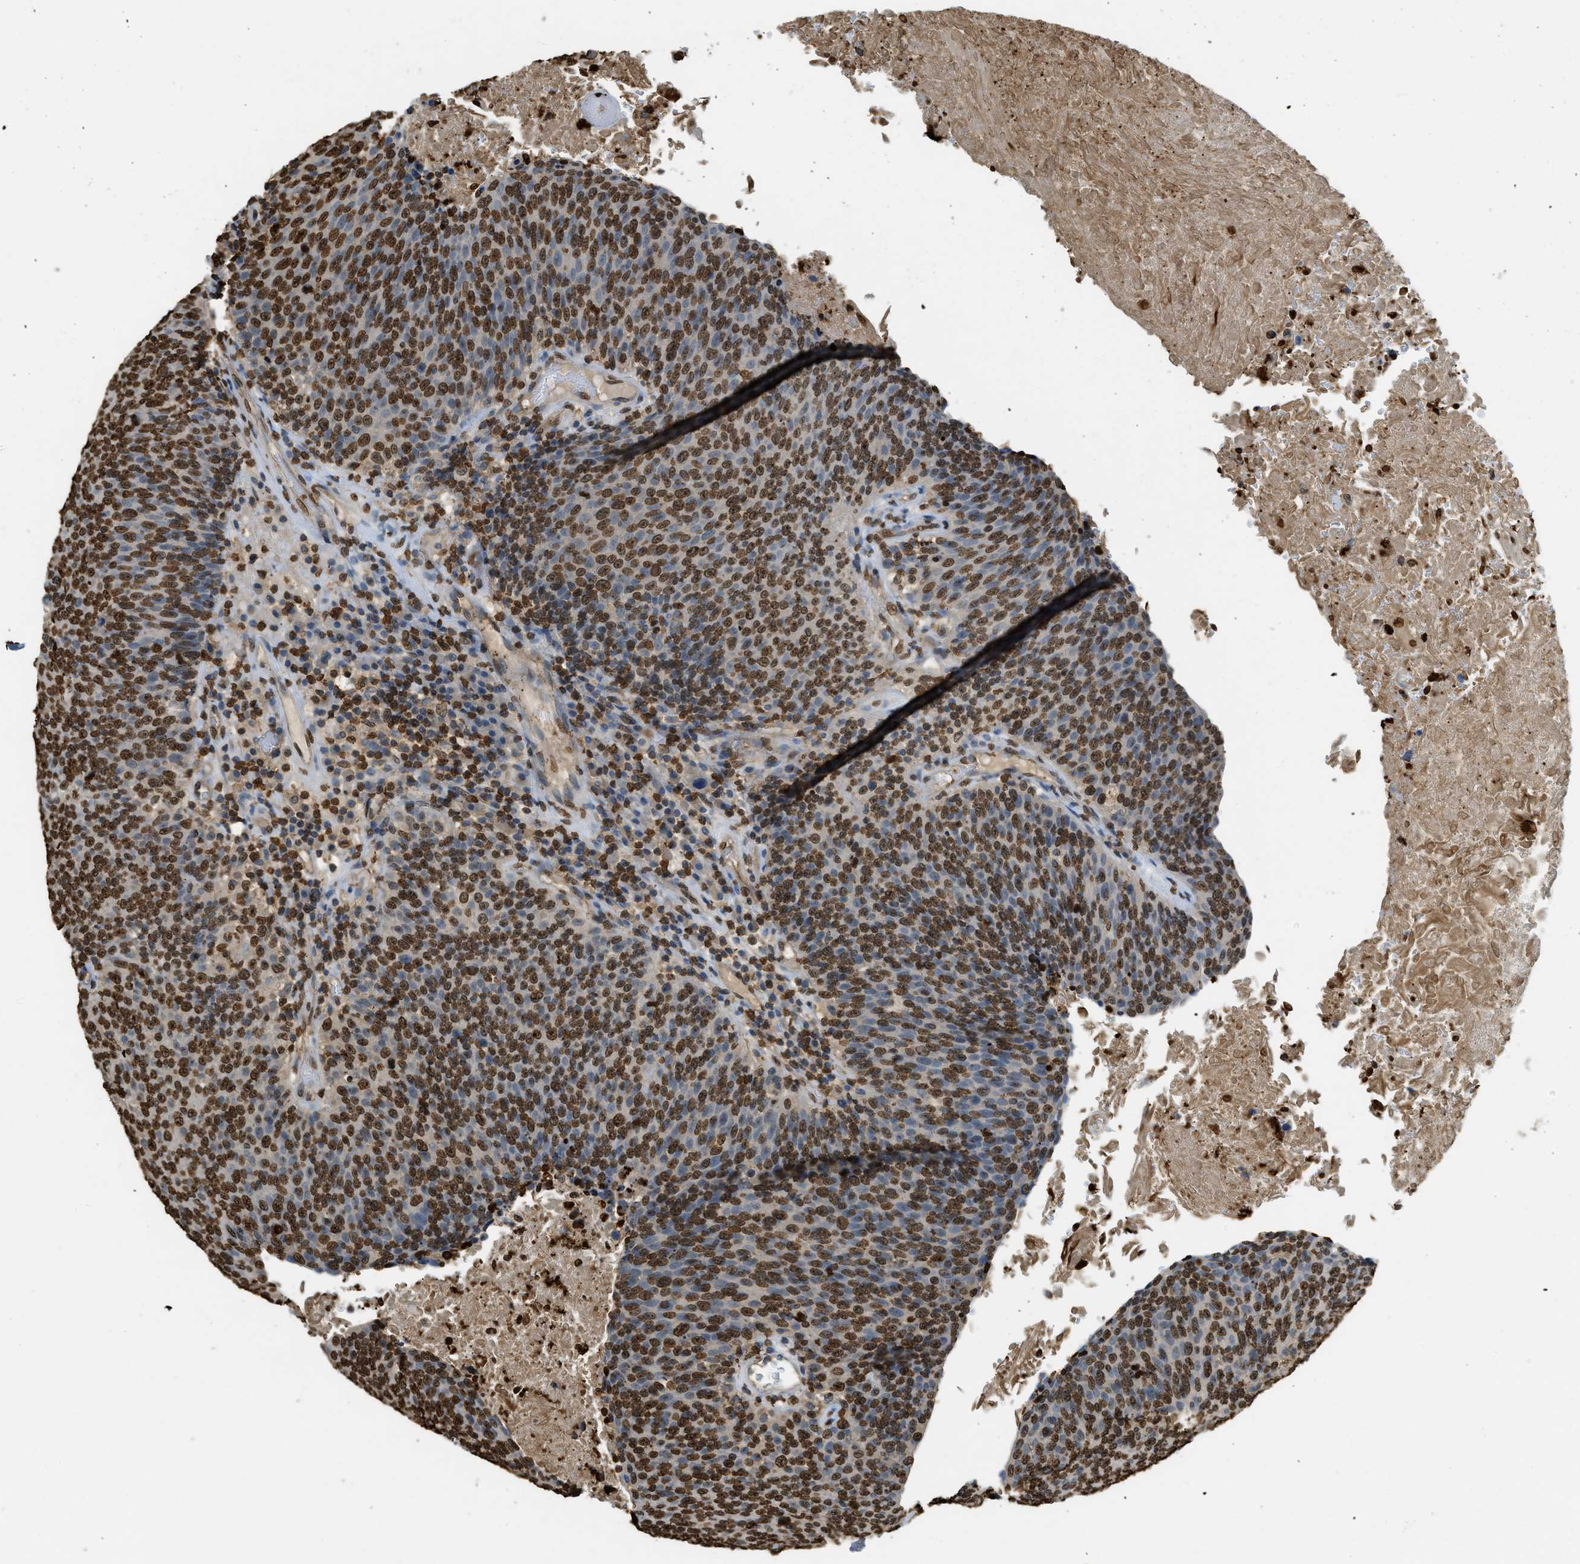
{"staining": {"intensity": "strong", "quantity": "25%-75%", "location": "nuclear"}, "tissue": "head and neck cancer", "cell_type": "Tumor cells", "image_type": "cancer", "snomed": [{"axis": "morphology", "description": "Squamous cell carcinoma, NOS"}, {"axis": "morphology", "description": "Squamous cell carcinoma, metastatic, NOS"}, {"axis": "topography", "description": "Lymph node"}, {"axis": "topography", "description": "Head-Neck"}], "caption": "This photomicrograph displays immunohistochemistry staining of head and neck cancer (squamous cell carcinoma), with high strong nuclear positivity in about 25%-75% of tumor cells.", "gene": "NR5A2", "patient": {"sex": "male", "age": 62}}